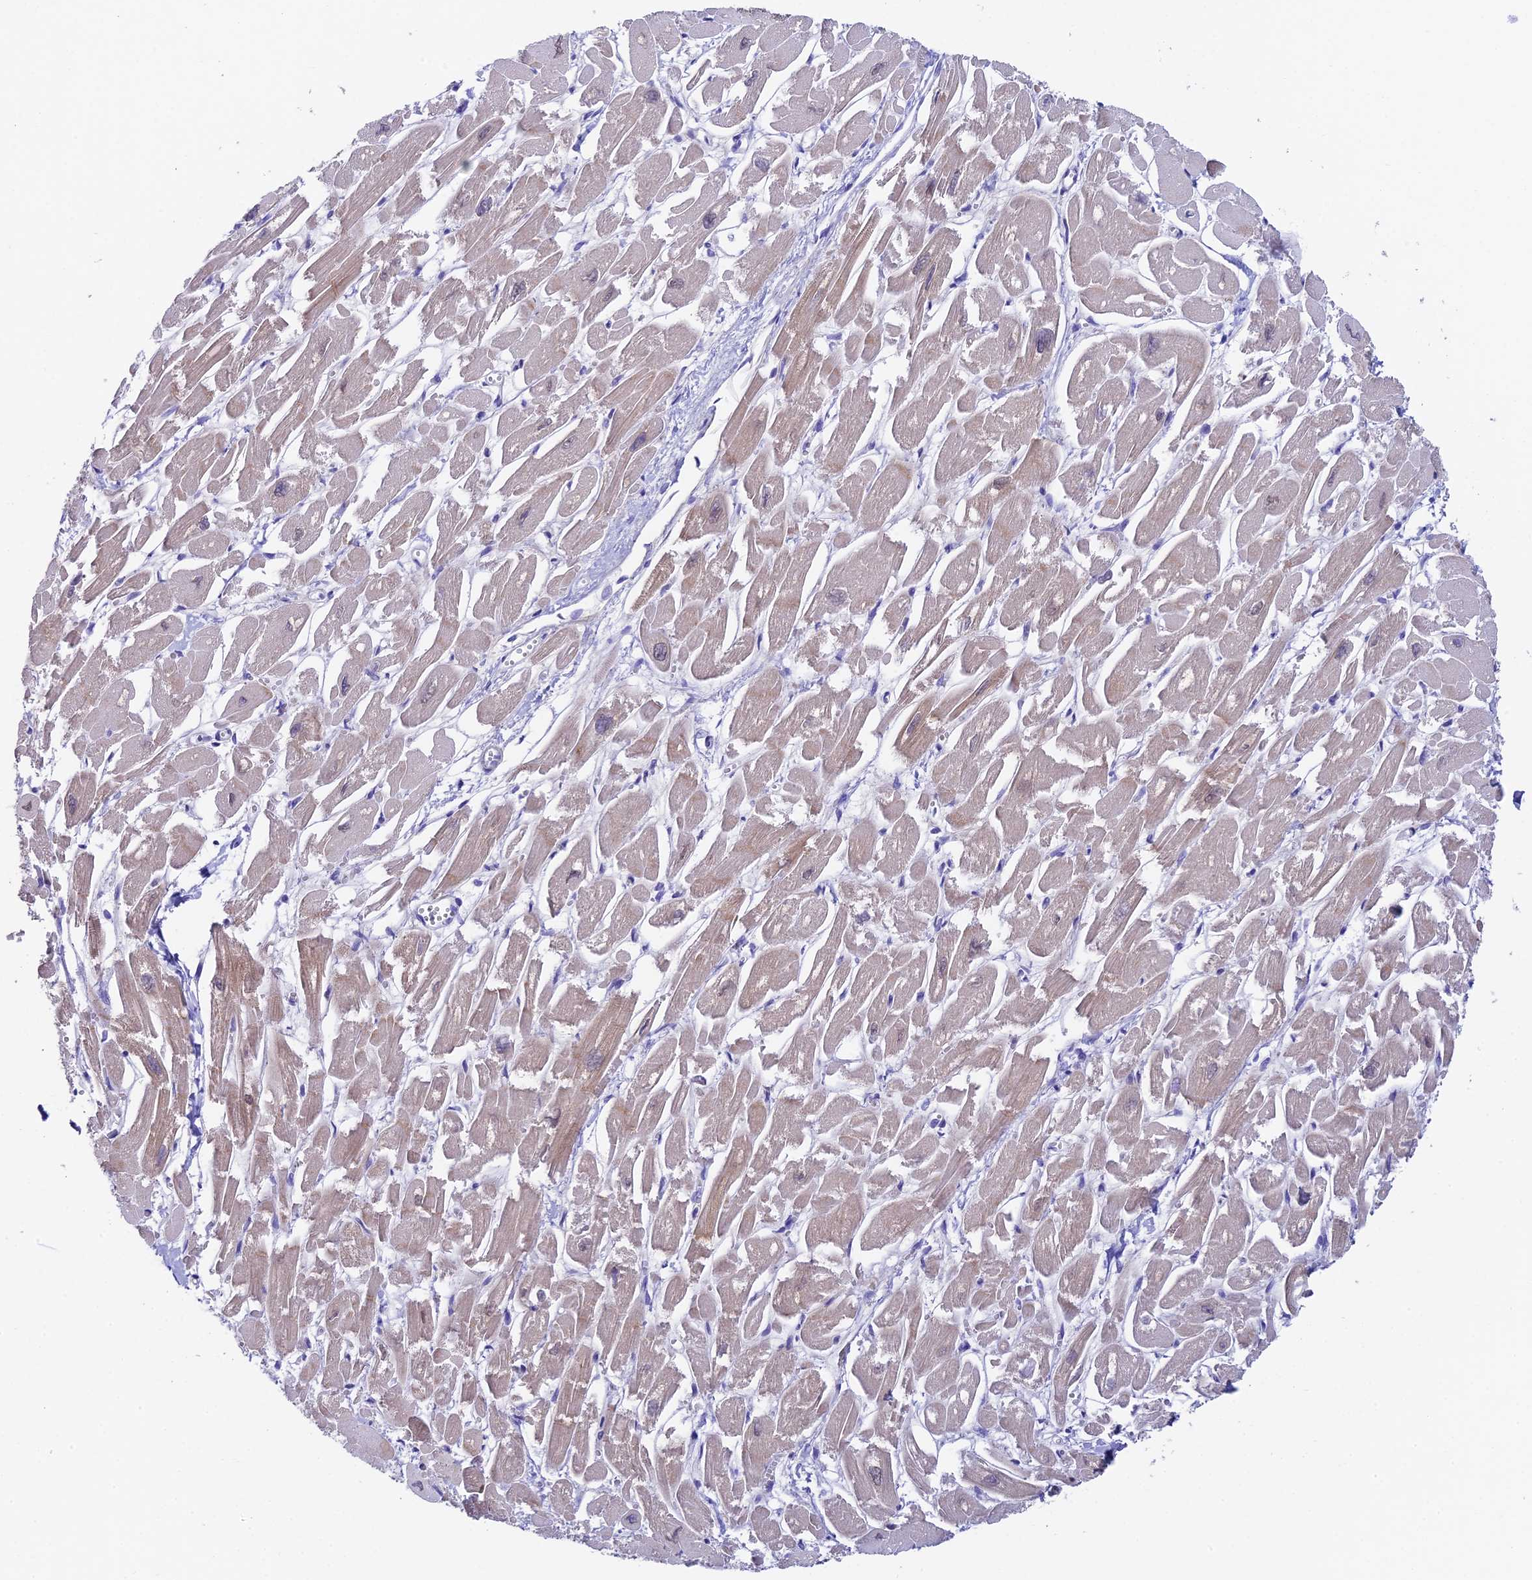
{"staining": {"intensity": "moderate", "quantity": "25%-75%", "location": "cytoplasmic/membranous,nuclear"}, "tissue": "heart muscle", "cell_type": "Cardiomyocytes", "image_type": "normal", "snomed": [{"axis": "morphology", "description": "Normal tissue, NOS"}, {"axis": "topography", "description": "Heart"}], "caption": "A high-resolution image shows IHC staining of normal heart muscle, which shows moderate cytoplasmic/membranous,nuclear positivity in about 25%-75% of cardiomyocytes. The staining is performed using DAB brown chromogen to label protein expression. The nuclei are counter-stained blue using hematoxylin.", "gene": "DUSP29", "patient": {"sex": "male", "age": 54}}